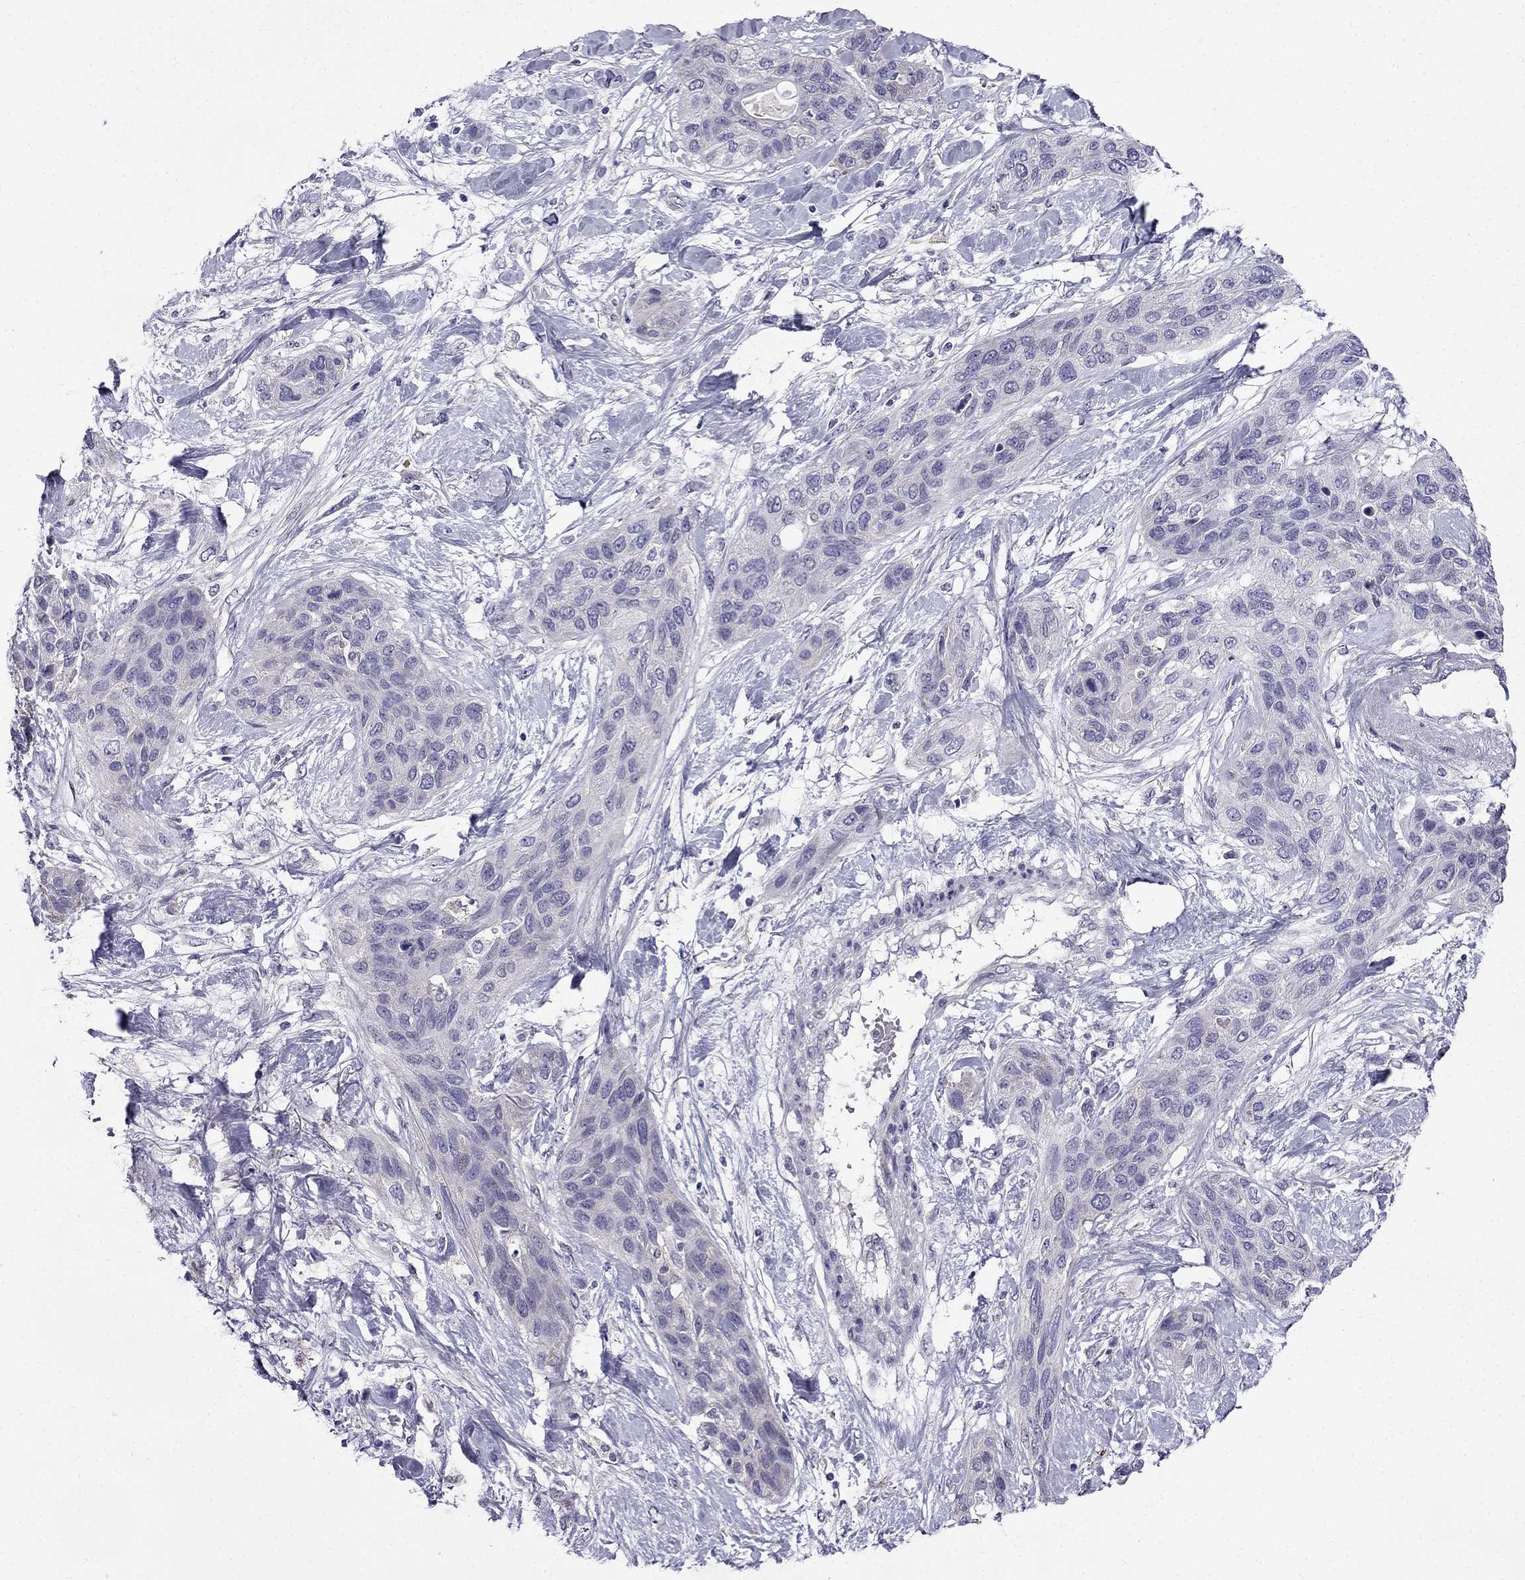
{"staining": {"intensity": "negative", "quantity": "none", "location": "none"}, "tissue": "lung cancer", "cell_type": "Tumor cells", "image_type": "cancer", "snomed": [{"axis": "morphology", "description": "Squamous cell carcinoma, NOS"}, {"axis": "topography", "description": "Lung"}], "caption": "Immunohistochemistry (IHC) photomicrograph of human lung cancer stained for a protein (brown), which displays no staining in tumor cells.", "gene": "PI16", "patient": {"sex": "female", "age": 70}}